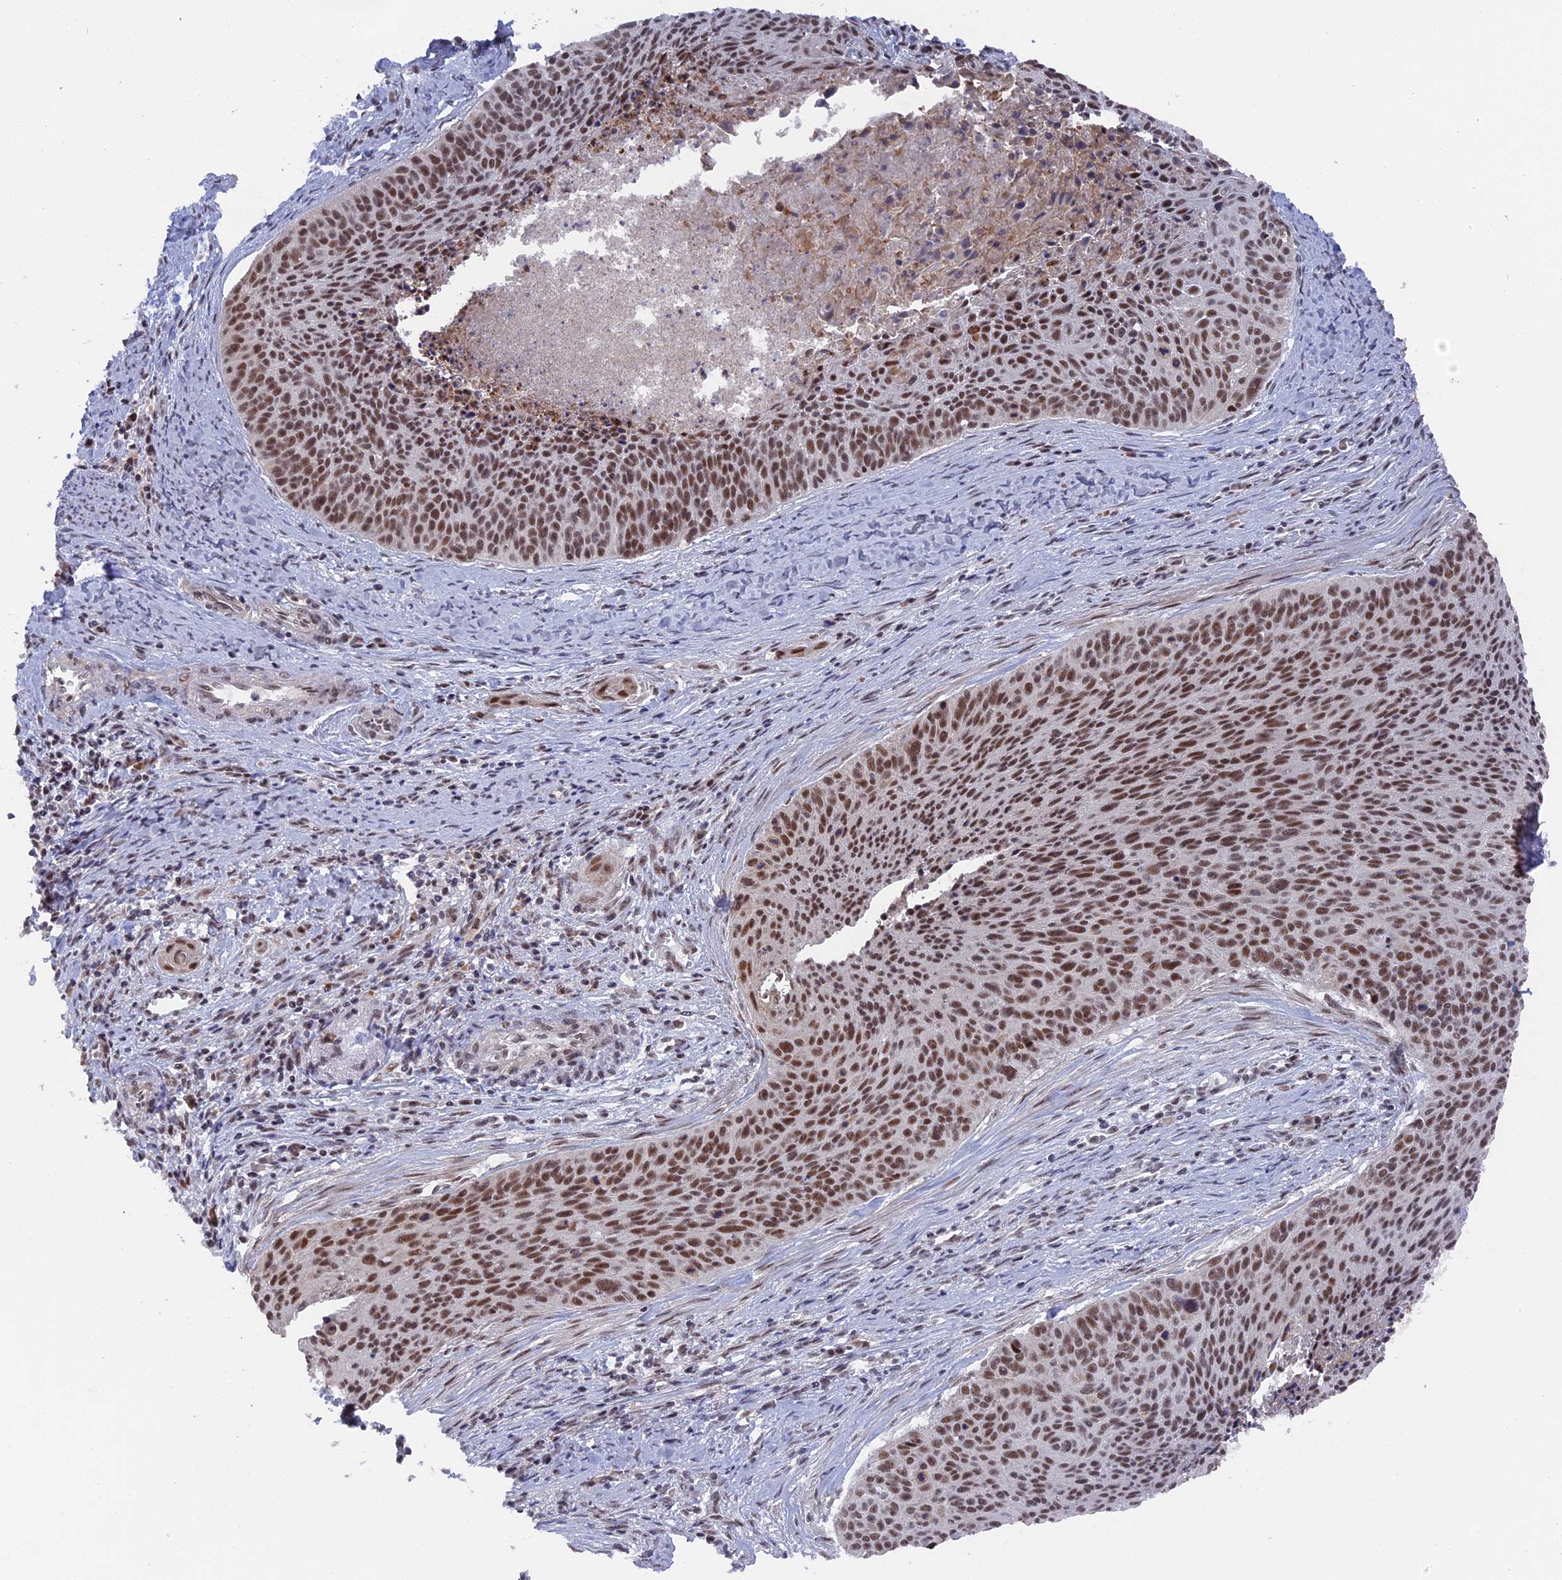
{"staining": {"intensity": "moderate", "quantity": ">75%", "location": "nuclear"}, "tissue": "cervical cancer", "cell_type": "Tumor cells", "image_type": "cancer", "snomed": [{"axis": "morphology", "description": "Squamous cell carcinoma, NOS"}, {"axis": "topography", "description": "Cervix"}], "caption": "The image exhibits a brown stain indicating the presence of a protein in the nuclear of tumor cells in cervical cancer.", "gene": "SF3A2", "patient": {"sex": "female", "age": 55}}